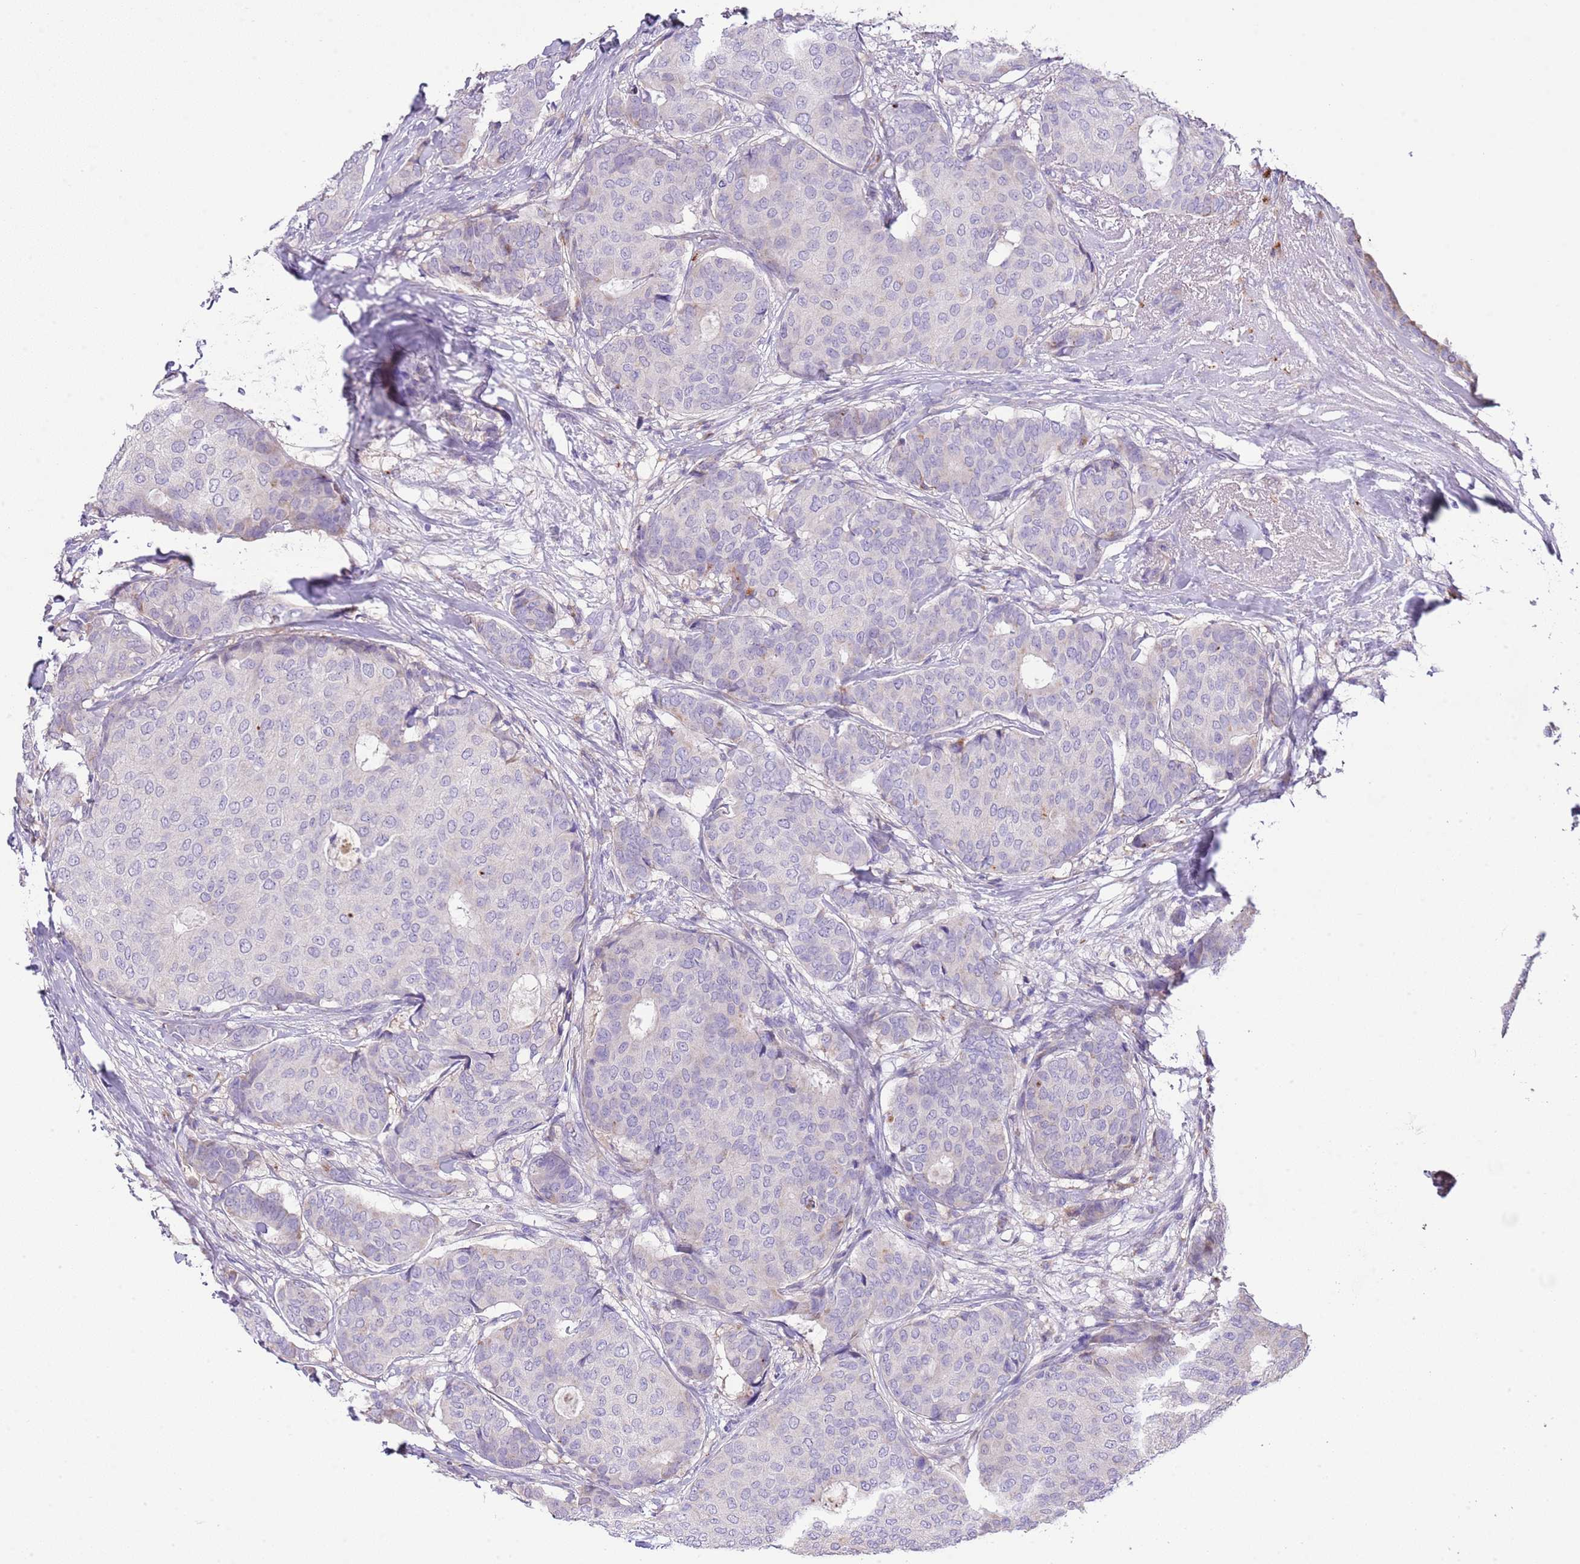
{"staining": {"intensity": "negative", "quantity": "none", "location": "none"}, "tissue": "breast cancer", "cell_type": "Tumor cells", "image_type": "cancer", "snomed": [{"axis": "morphology", "description": "Duct carcinoma"}, {"axis": "topography", "description": "Breast"}], "caption": "An image of human breast infiltrating ductal carcinoma is negative for staining in tumor cells. (DAB (3,3'-diaminobenzidine) immunohistochemistry (IHC), high magnification).", "gene": "ABHD17C", "patient": {"sex": "female", "age": 75}}